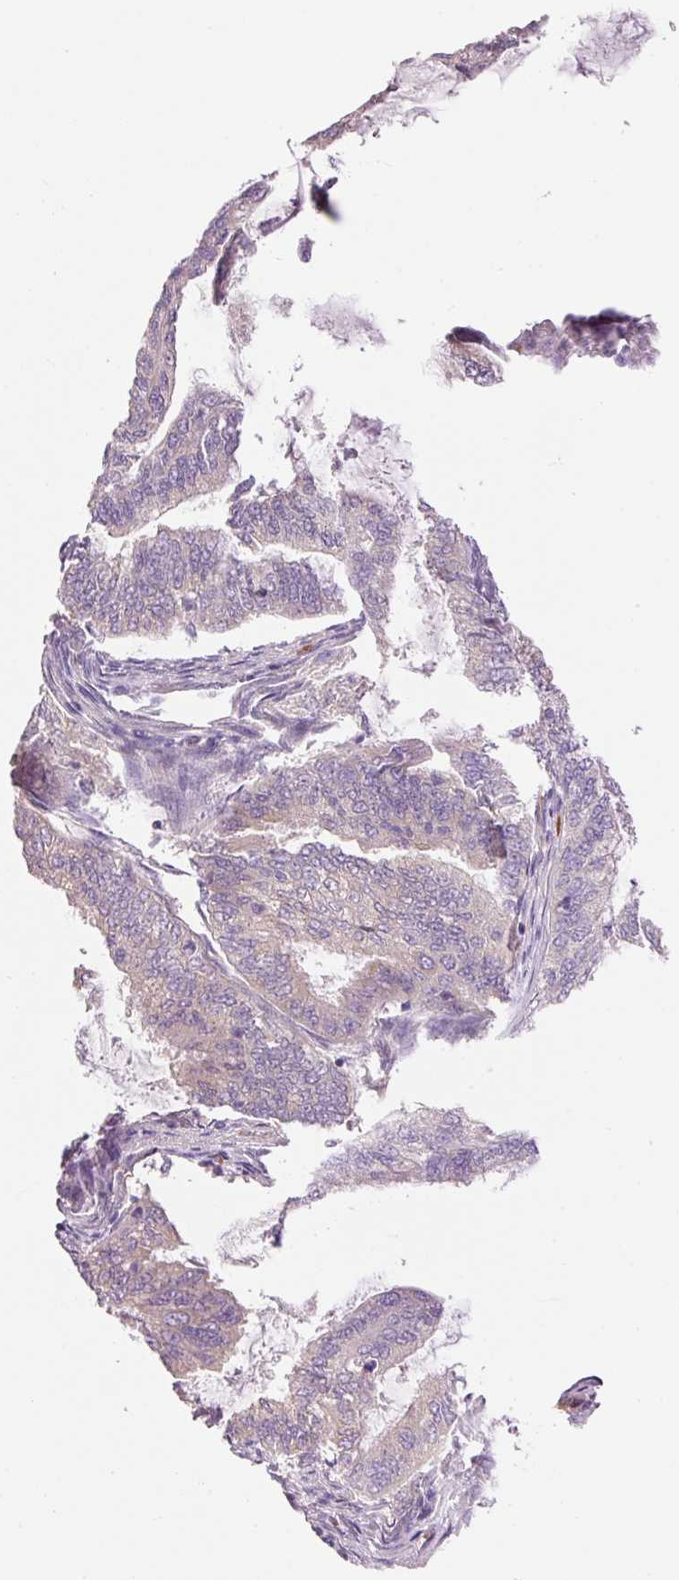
{"staining": {"intensity": "weak", "quantity": "<25%", "location": "cytoplasmic/membranous"}, "tissue": "endometrial cancer", "cell_type": "Tumor cells", "image_type": "cancer", "snomed": [{"axis": "morphology", "description": "Adenocarcinoma, NOS"}, {"axis": "topography", "description": "Endometrium"}], "caption": "IHC of human adenocarcinoma (endometrial) exhibits no expression in tumor cells.", "gene": "PNPLA5", "patient": {"sex": "female", "age": 51}}